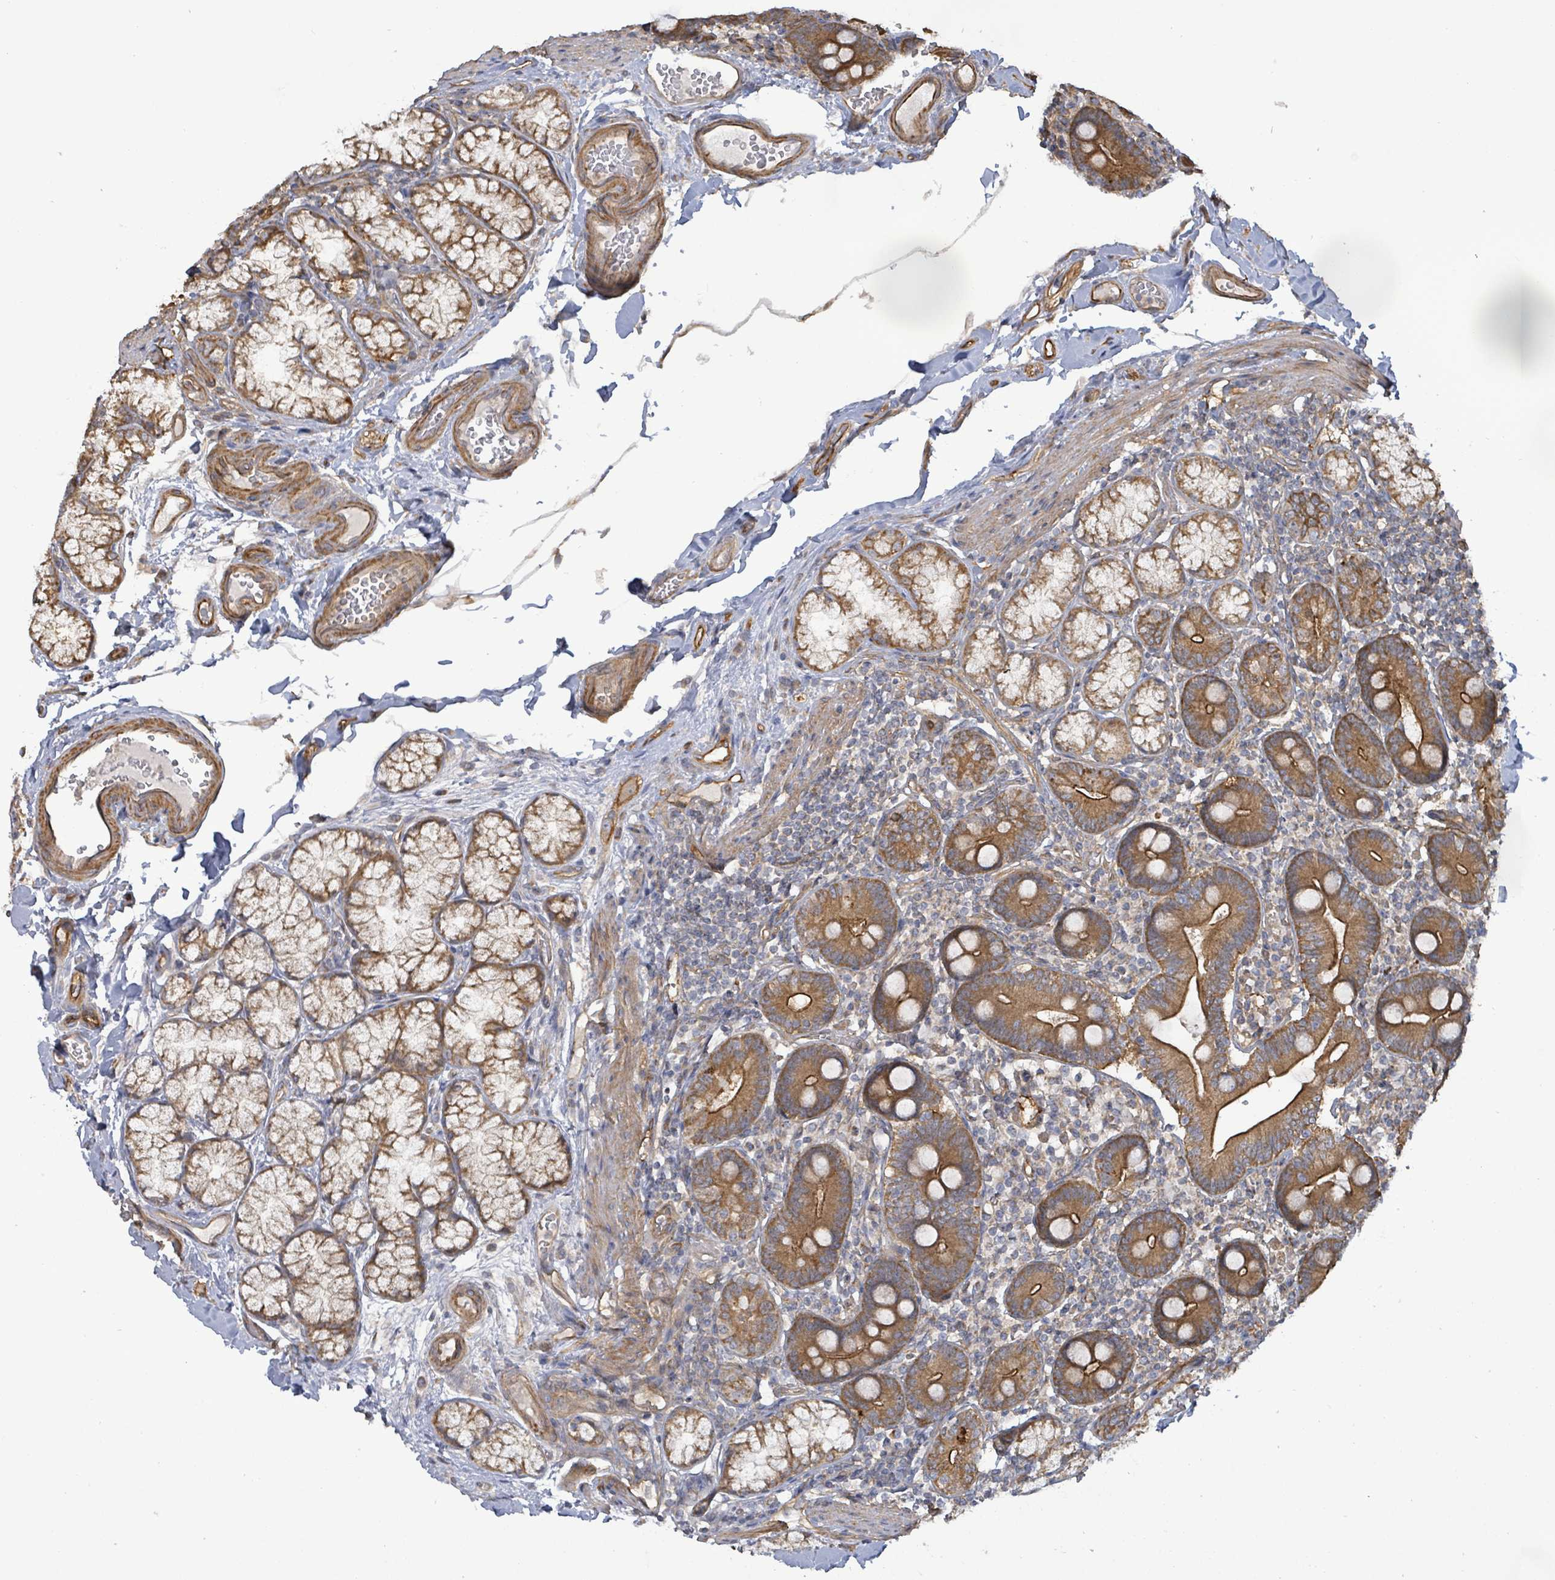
{"staining": {"intensity": "strong", "quantity": ">75%", "location": "cytoplasmic/membranous"}, "tissue": "duodenum", "cell_type": "Glandular cells", "image_type": "normal", "snomed": [{"axis": "morphology", "description": "Normal tissue, NOS"}, {"axis": "topography", "description": "Duodenum"}], "caption": "DAB immunohistochemical staining of benign duodenum exhibits strong cytoplasmic/membranous protein expression in approximately >75% of glandular cells.", "gene": "KBTBD11", "patient": {"sex": "female", "age": 67}}